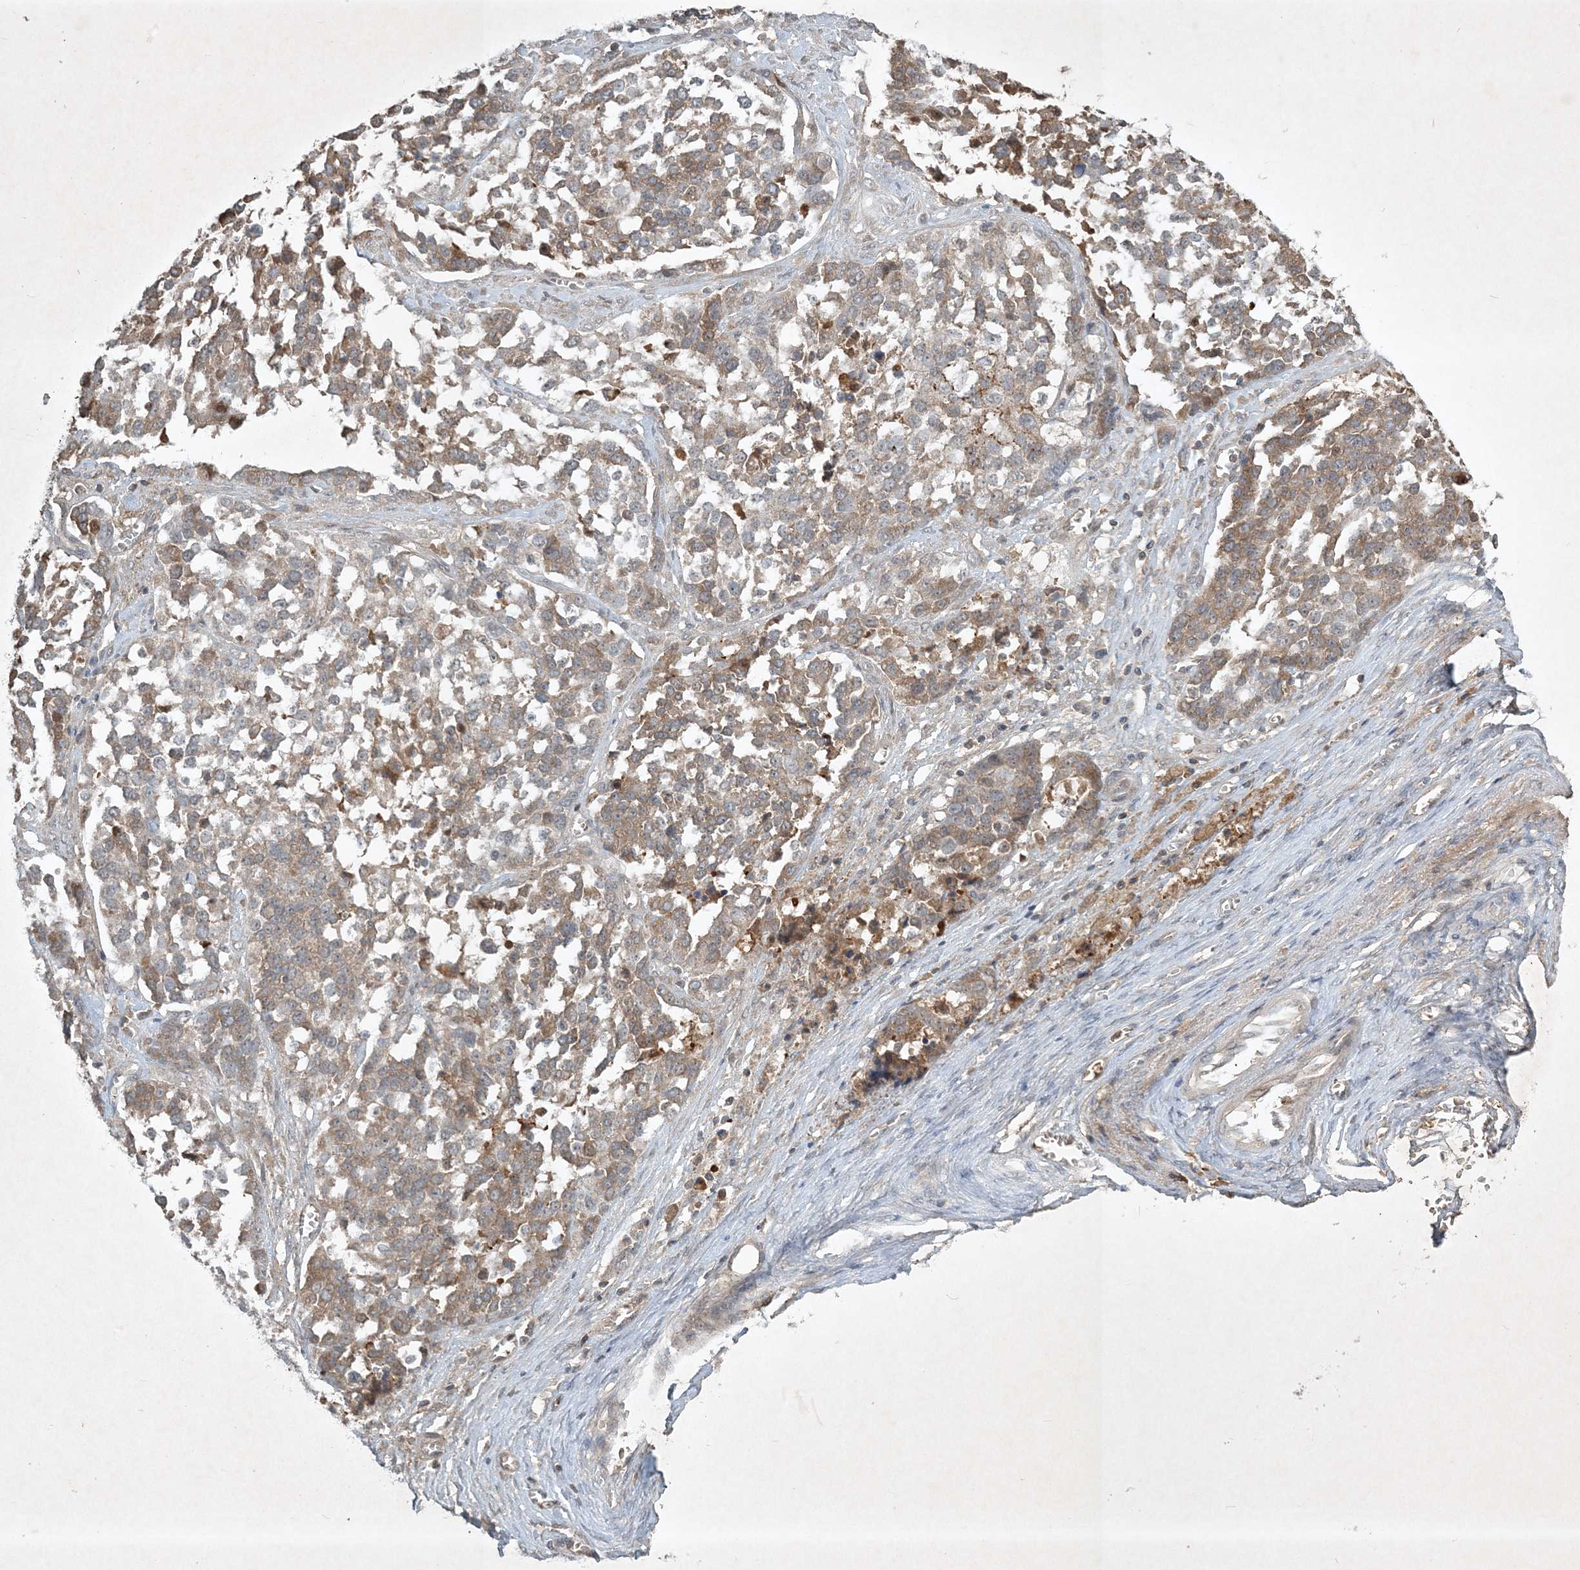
{"staining": {"intensity": "weak", "quantity": ">75%", "location": "cytoplasmic/membranous"}, "tissue": "ovarian cancer", "cell_type": "Tumor cells", "image_type": "cancer", "snomed": [{"axis": "morphology", "description": "Cystadenocarcinoma, serous, NOS"}, {"axis": "topography", "description": "Ovary"}], "caption": "The immunohistochemical stain highlights weak cytoplasmic/membranous staining in tumor cells of ovarian cancer (serous cystadenocarcinoma) tissue.", "gene": "TNFAIP6", "patient": {"sex": "female", "age": 44}}